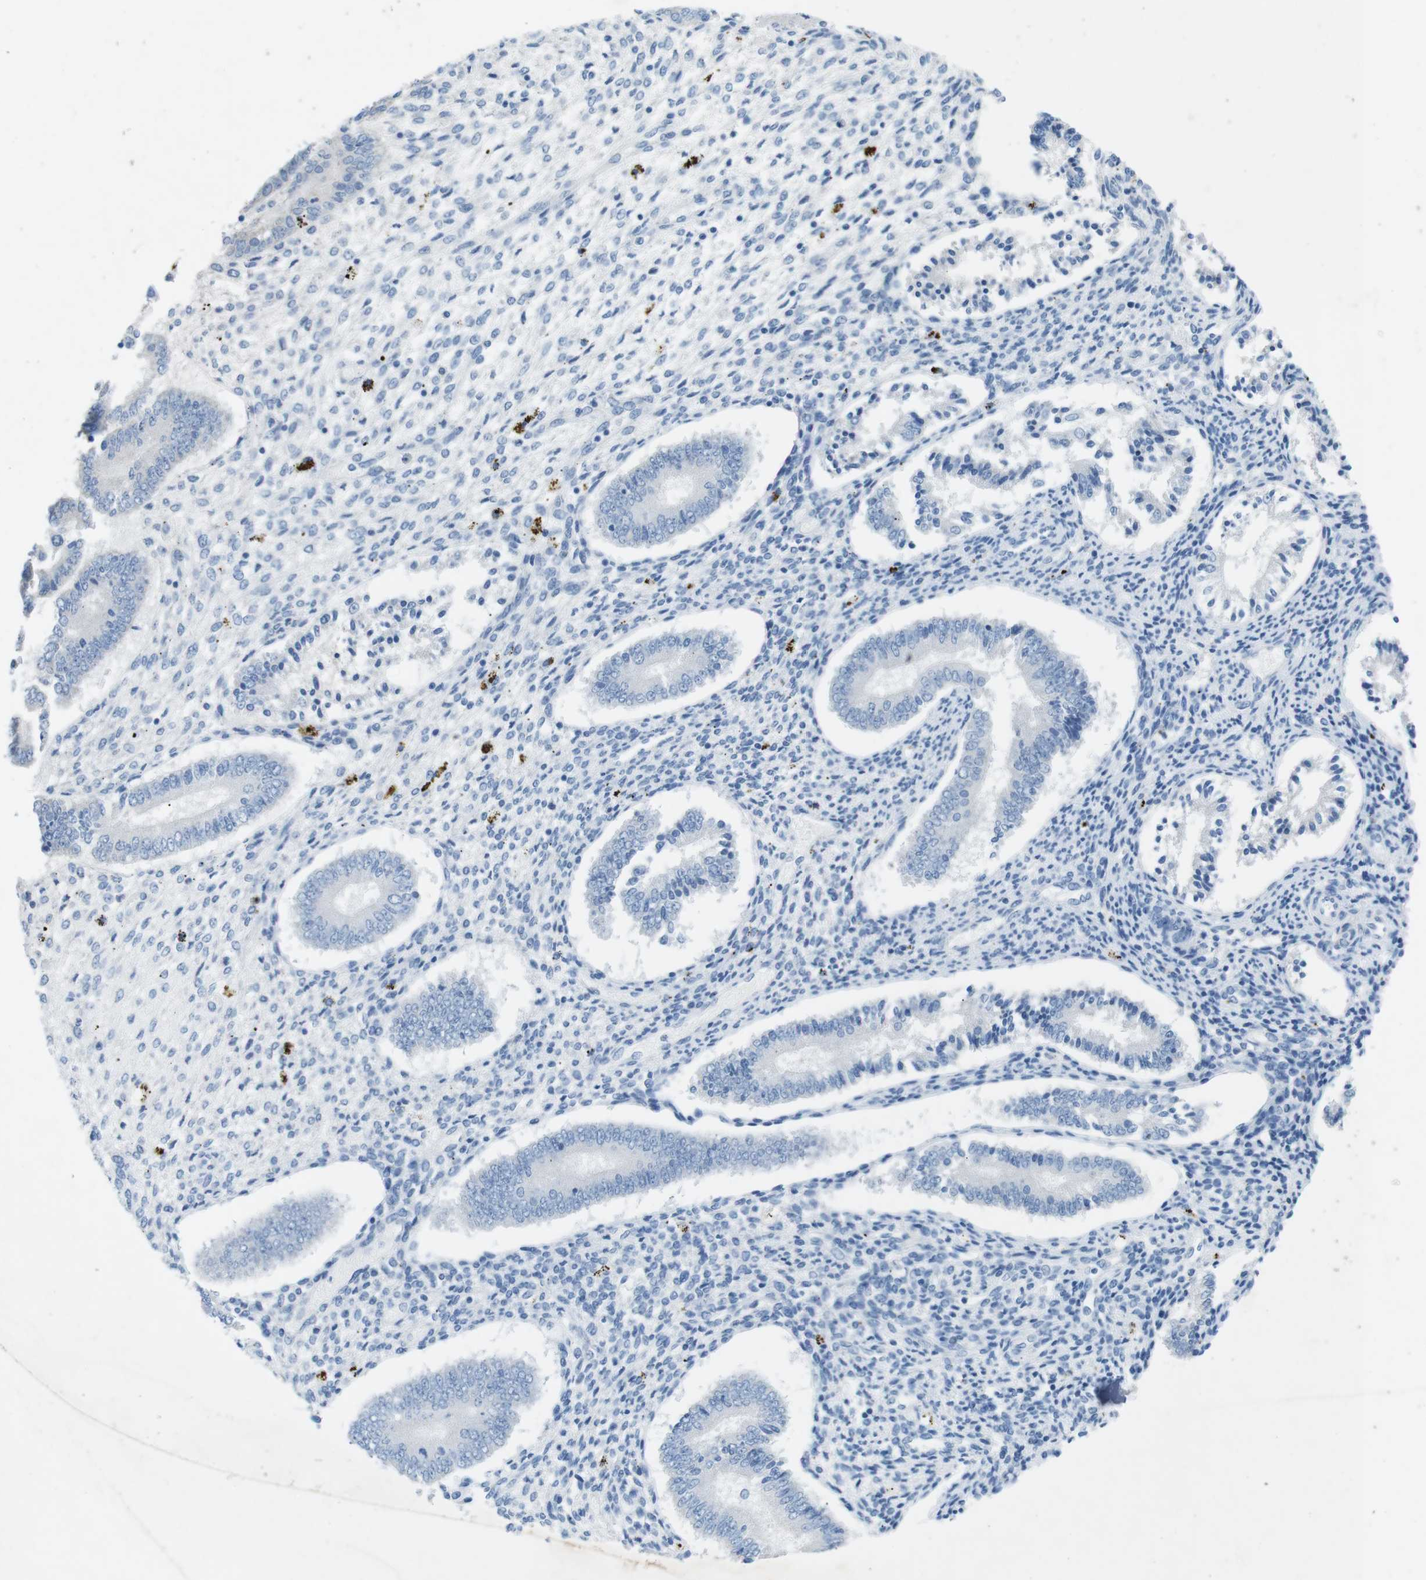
{"staining": {"intensity": "negative", "quantity": "none", "location": "none"}, "tissue": "endometrium", "cell_type": "Cells in endometrial stroma", "image_type": "normal", "snomed": [{"axis": "morphology", "description": "Normal tissue, NOS"}, {"axis": "topography", "description": "Endometrium"}], "caption": "The immunohistochemistry photomicrograph has no significant positivity in cells in endometrial stroma of endometrium. (Stains: DAB IHC with hematoxylin counter stain, Microscopy: brightfield microscopy at high magnification).", "gene": "SALL4", "patient": {"sex": "female", "age": 42}}